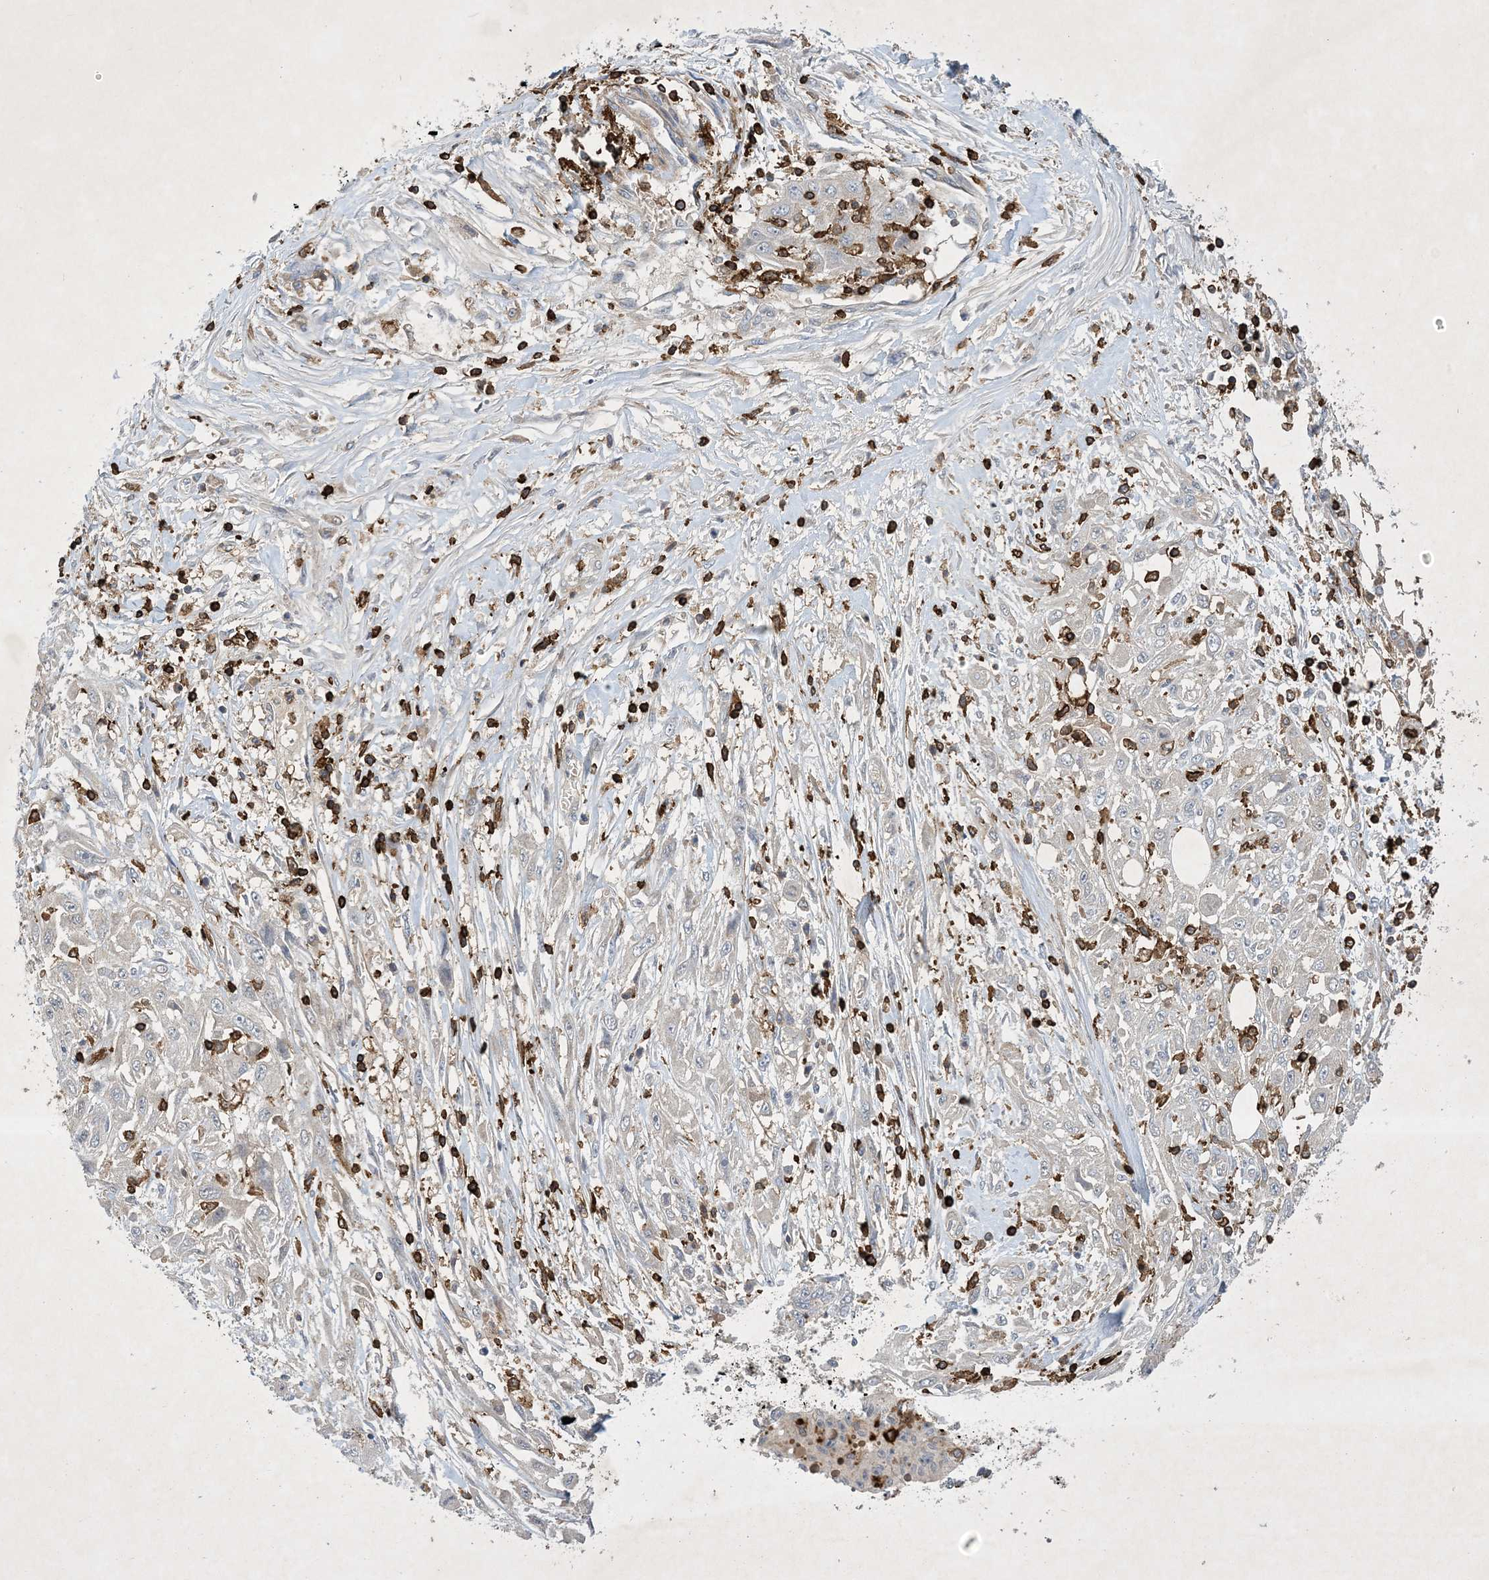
{"staining": {"intensity": "negative", "quantity": "none", "location": "none"}, "tissue": "skin cancer", "cell_type": "Tumor cells", "image_type": "cancer", "snomed": [{"axis": "morphology", "description": "Squamous cell carcinoma, NOS"}, {"axis": "morphology", "description": "Squamous cell carcinoma, metastatic, NOS"}, {"axis": "topography", "description": "Skin"}, {"axis": "topography", "description": "Lymph node"}], "caption": "DAB immunohistochemical staining of human metastatic squamous cell carcinoma (skin) reveals no significant positivity in tumor cells.", "gene": "AK9", "patient": {"sex": "male", "age": 75}}